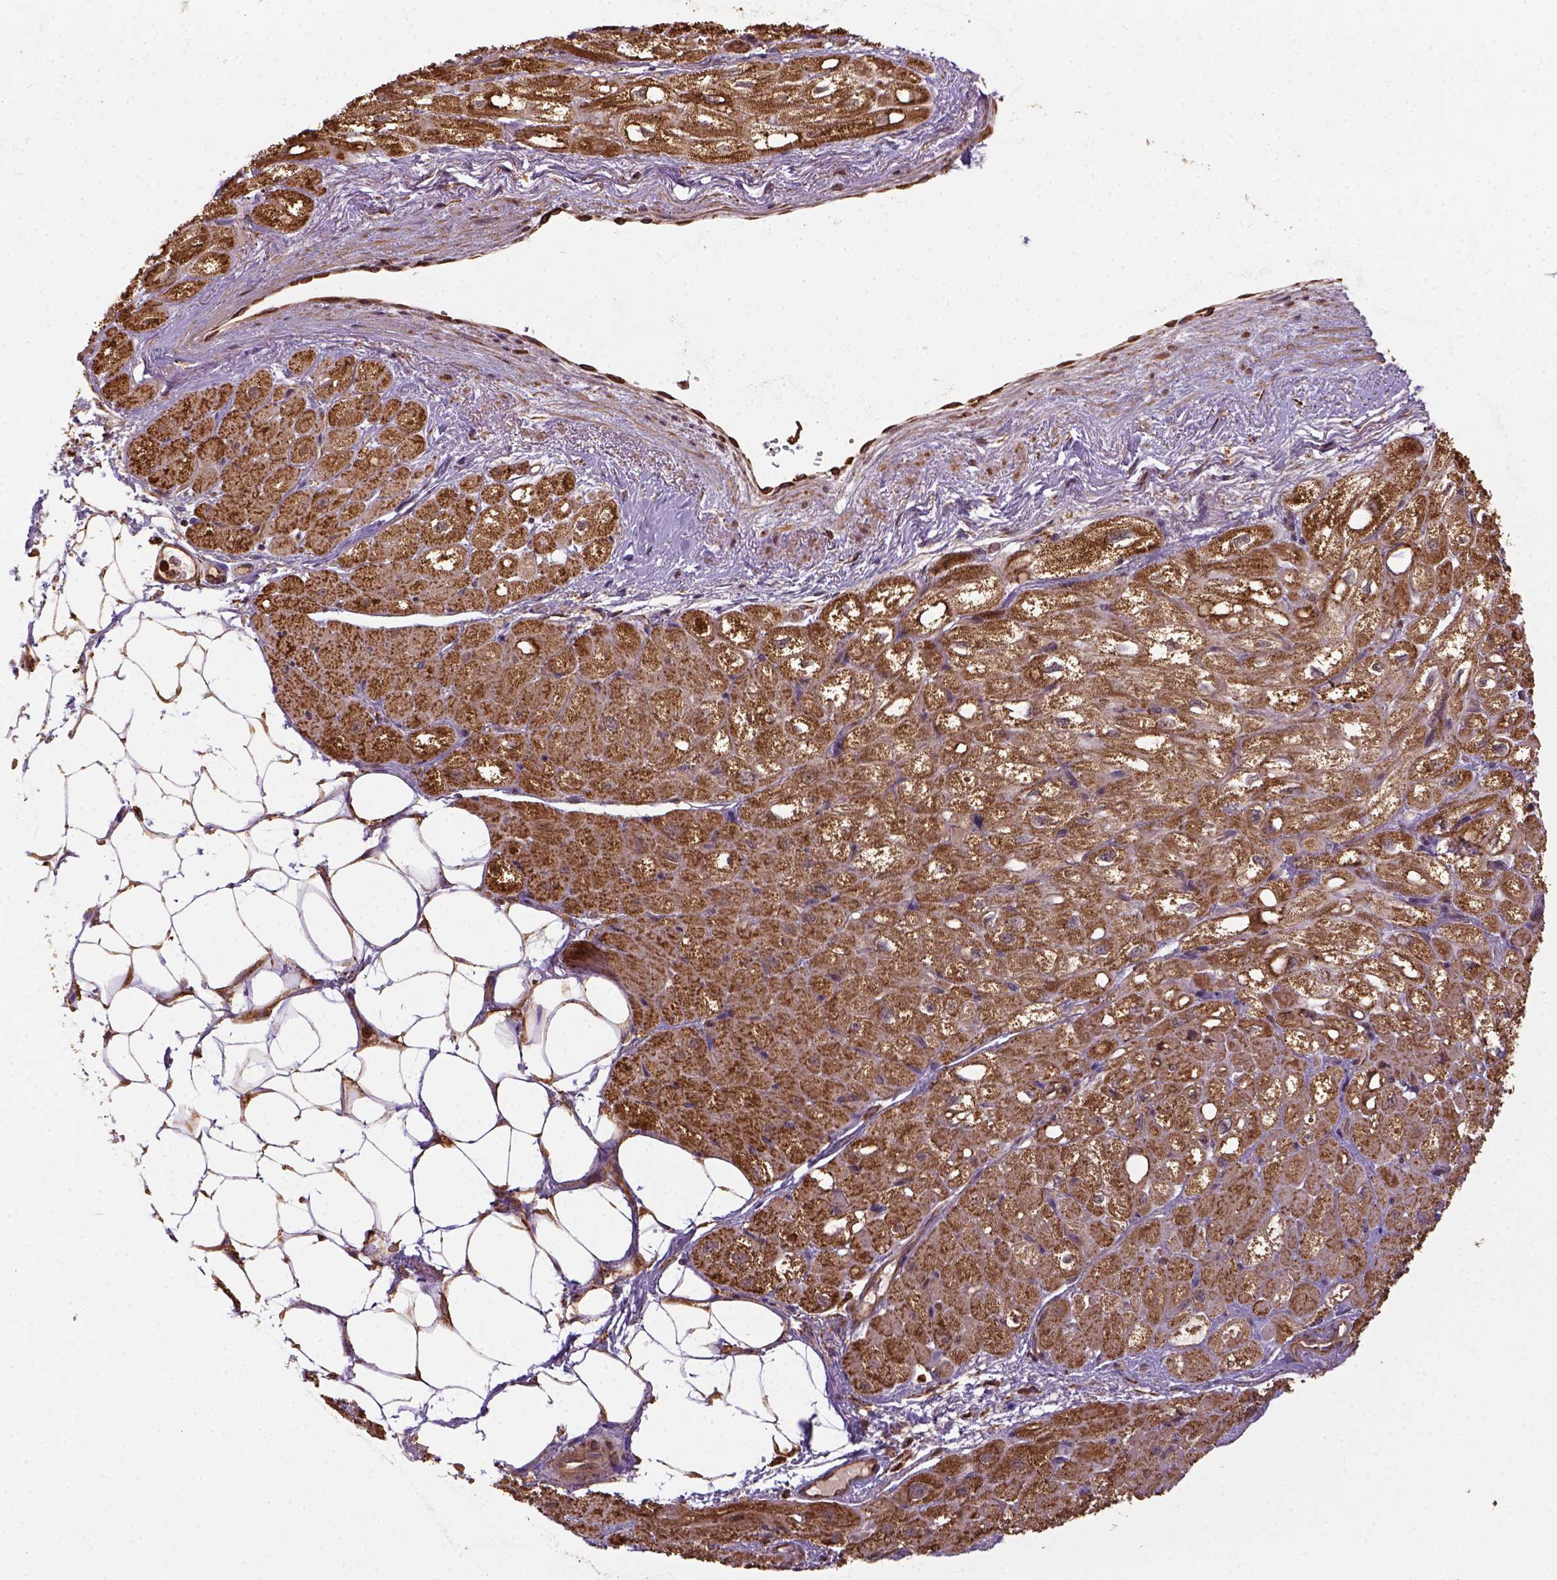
{"staining": {"intensity": "moderate", "quantity": ">75%", "location": "cytoplasmic/membranous"}, "tissue": "heart muscle", "cell_type": "Cardiomyocytes", "image_type": "normal", "snomed": [{"axis": "morphology", "description": "Normal tissue, NOS"}, {"axis": "topography", "description": "Heart"}], "caption": "Heart muscle was stained to show a protein in brown. There is medium levels of moderate cytoplasmic/membranous positivity in about >75% of cardiomyocytes. Using DAB (3,3'-diaminobenzidine) (brown) and hematoxylin (blue) stains, captured at high magnification using brightfield microscopy.", "gene": "MAPK8IP3", "patient": {"sex": "female", "age": 69}}